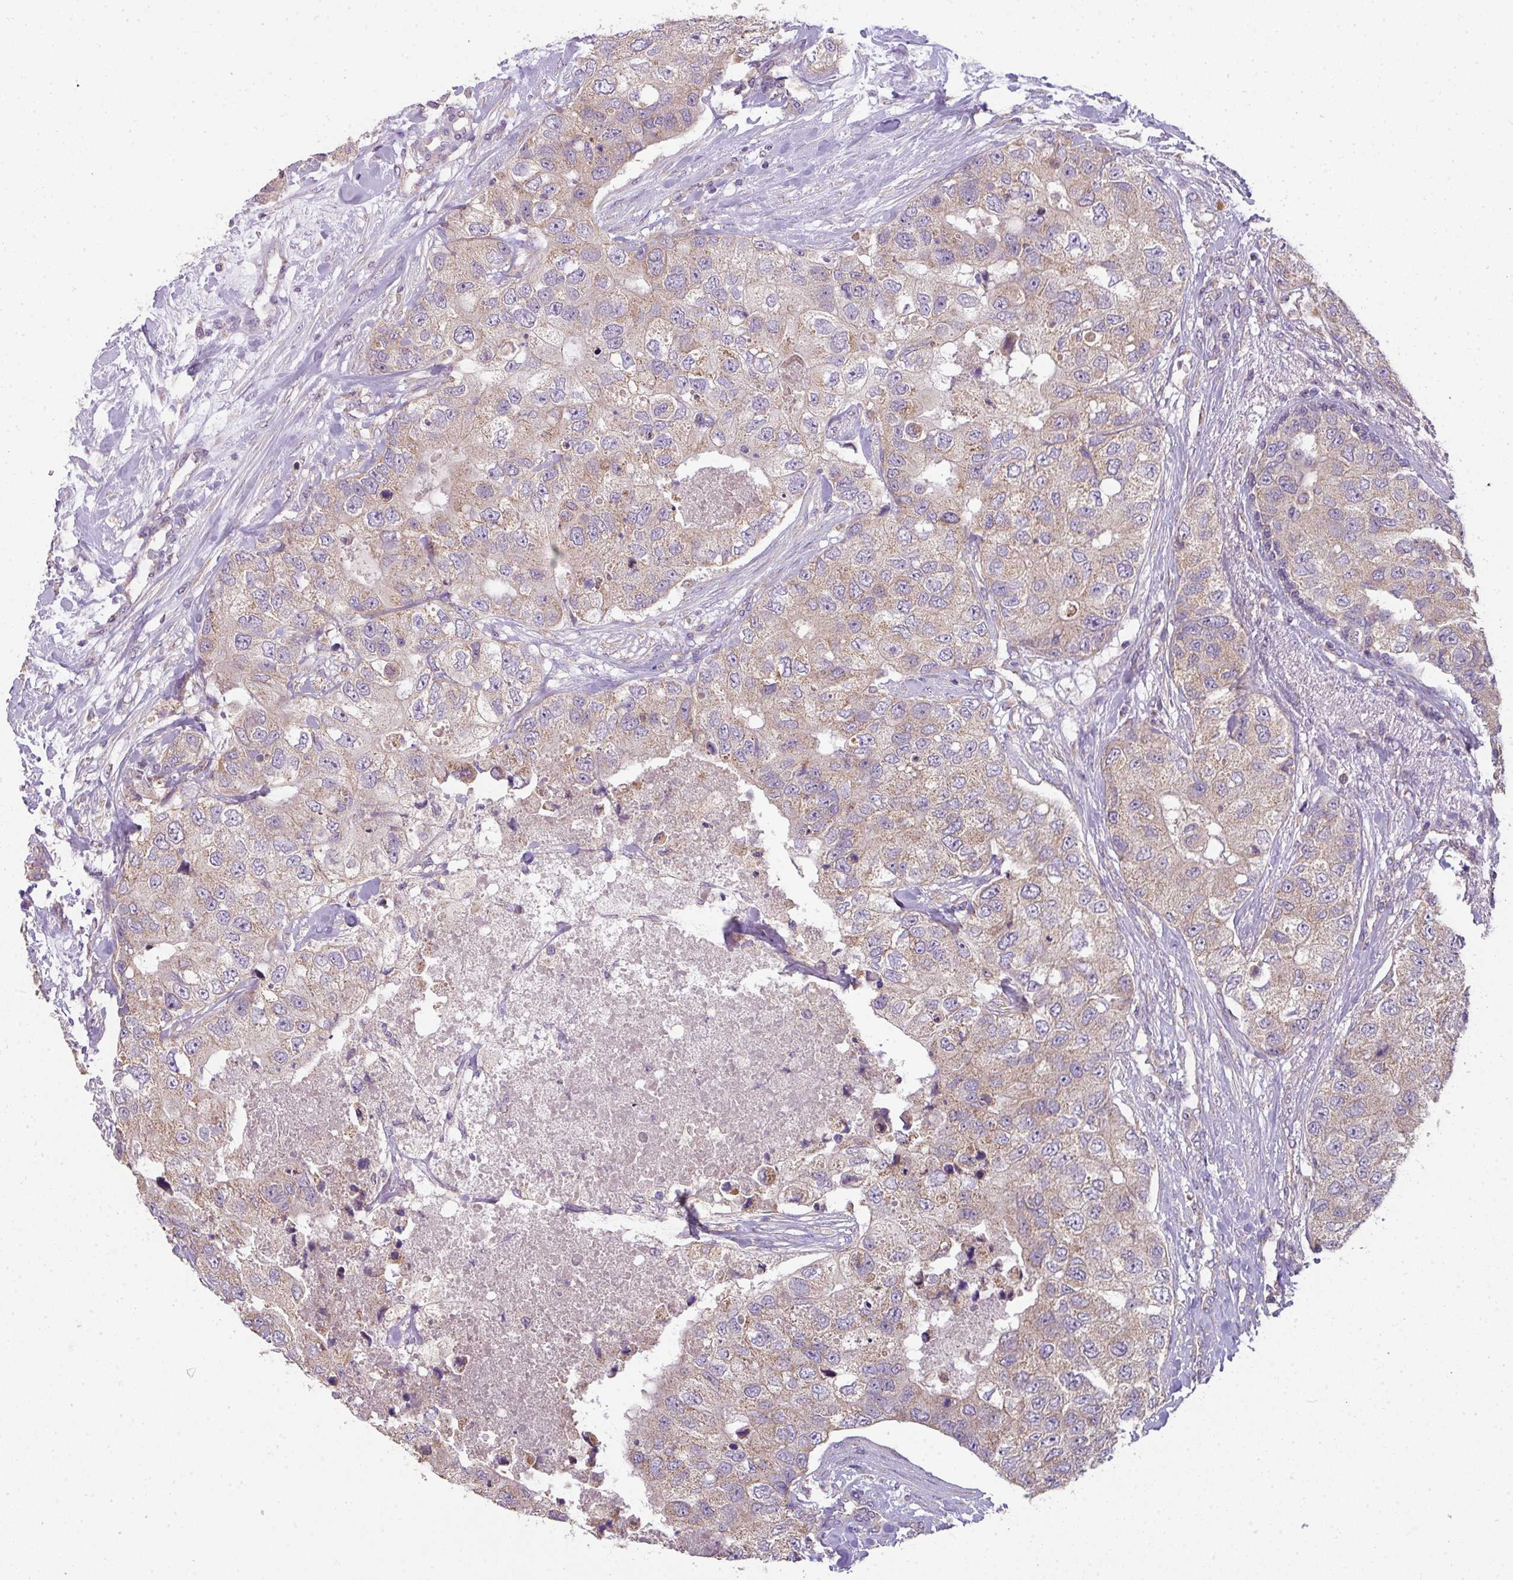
{"staining": {"intensity": "weak", "quantity": "25%-75%", "location": "cytoplasmic/membranous"}, "tissue": "breast cancer", "cell_type": "Tumor cells", "image_type": "cancer", "snomed": [{"axis": "morphology", "description": "Duct carcinoma"}, {"axis": "topography", "description": "Breast"}], "caption": "This micrograph demonstrates immunohistochemistry staining of breast invasive ductal carcinoma, with low weak cytoplasmic/membranous expression in approximately 25%-75% of tumor cells.", "gene": "PALS2", "patient": {"sex": "female", "age": 62}}